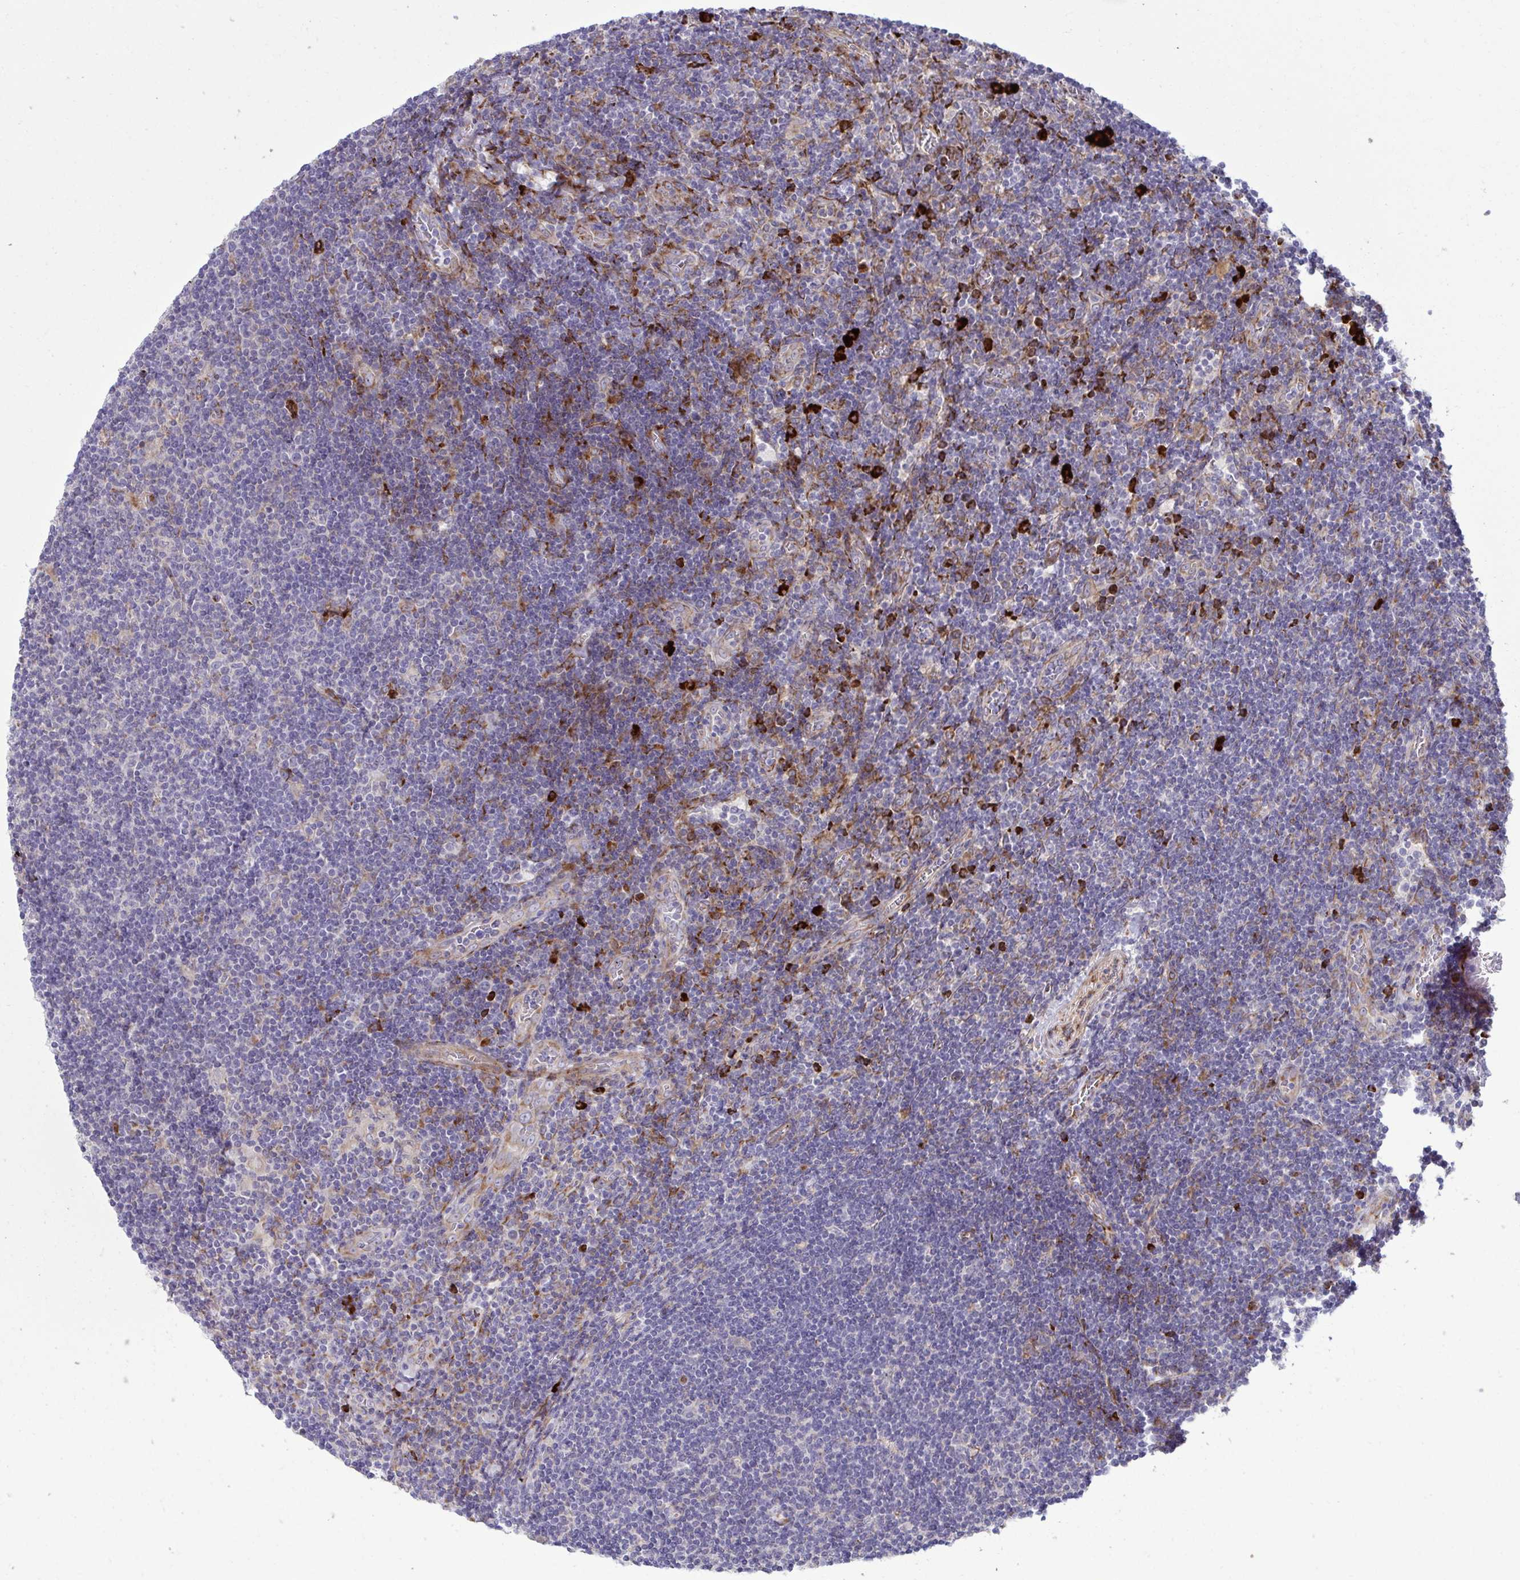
{"staining": {"intensity": "negative", "quantity": "none", "location": "none"}, "tissue": "lymphoma", "cell_type": "Tumor cells", "image_type": "cancer", "snomed": [{"axis": "morphology", "description": "Hodgkin's disease, NOS"}, {"axis": "topography", "description": "Lymph node"}], "caption": "This photomicrograph is of lymphoma stained with IHC to label a protein in brown with the nuclei are counter-stained blue. There is no staining in tumor cells.", "gene": "LIMS1", "patient": {"sex": "male", "age": 40}}